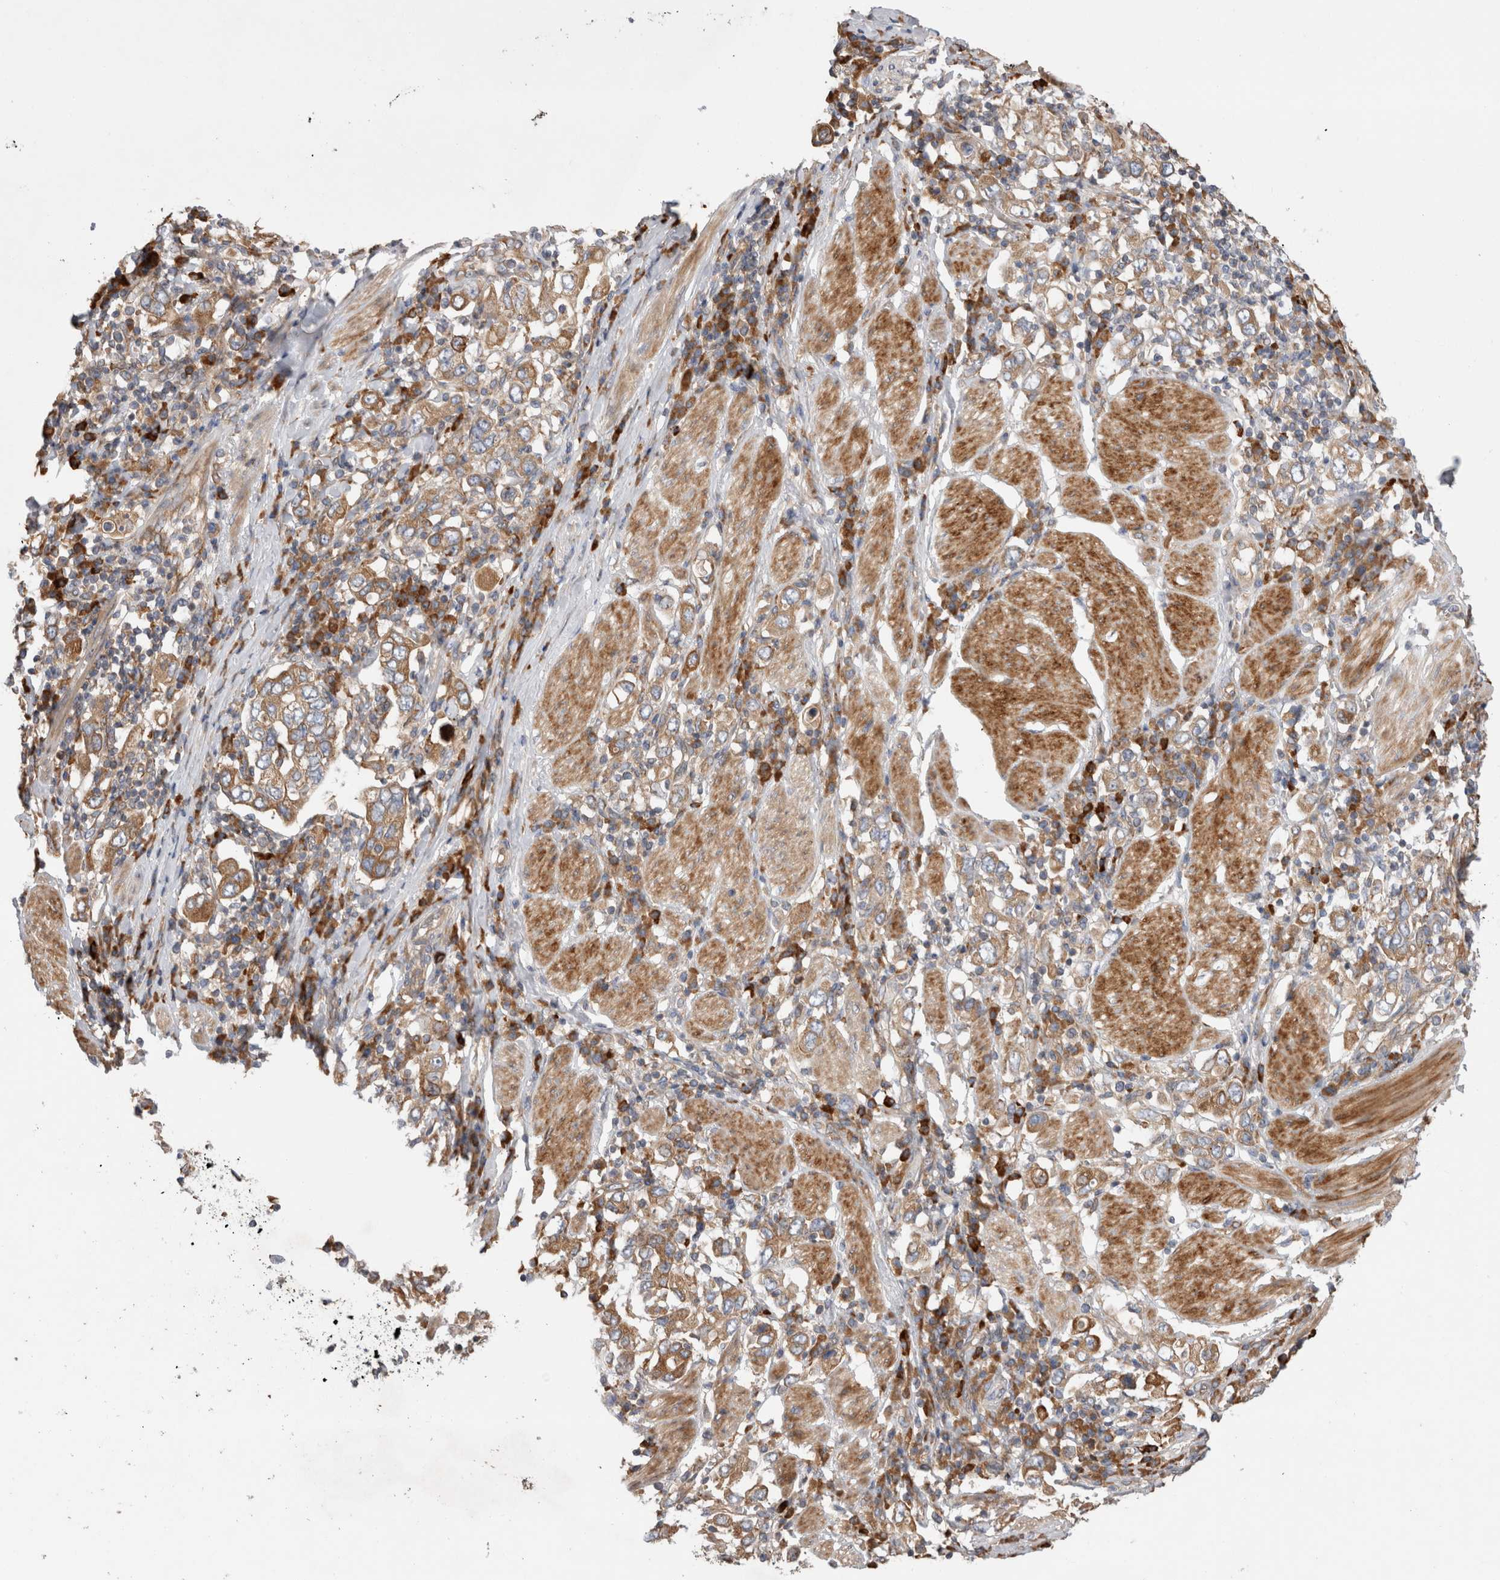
{"staining": {"intensity": "moderate", "quantity": ">75%", "location": "cytoplasmic/membranous"}, "tissue": "stomach cancer", "cell_type": "Tumor cells", "image_type": "cancer", "snomed": [{"axis": "morphology", "description": "Adenocarcinoma, NOS"}, {"axis": "topography", "description": "Stomach, upper"}], "caption": "The histopathology image displays immunohistochemical staining of stomach cancer (adenocarcinoma). There is moderate cytoplasmic/membranous positivity is present in about >75% of tumor cells. Nuclei are stained in blue.", "gene": "PDCD10", "patient": {"sex": "male", "age": 62}}